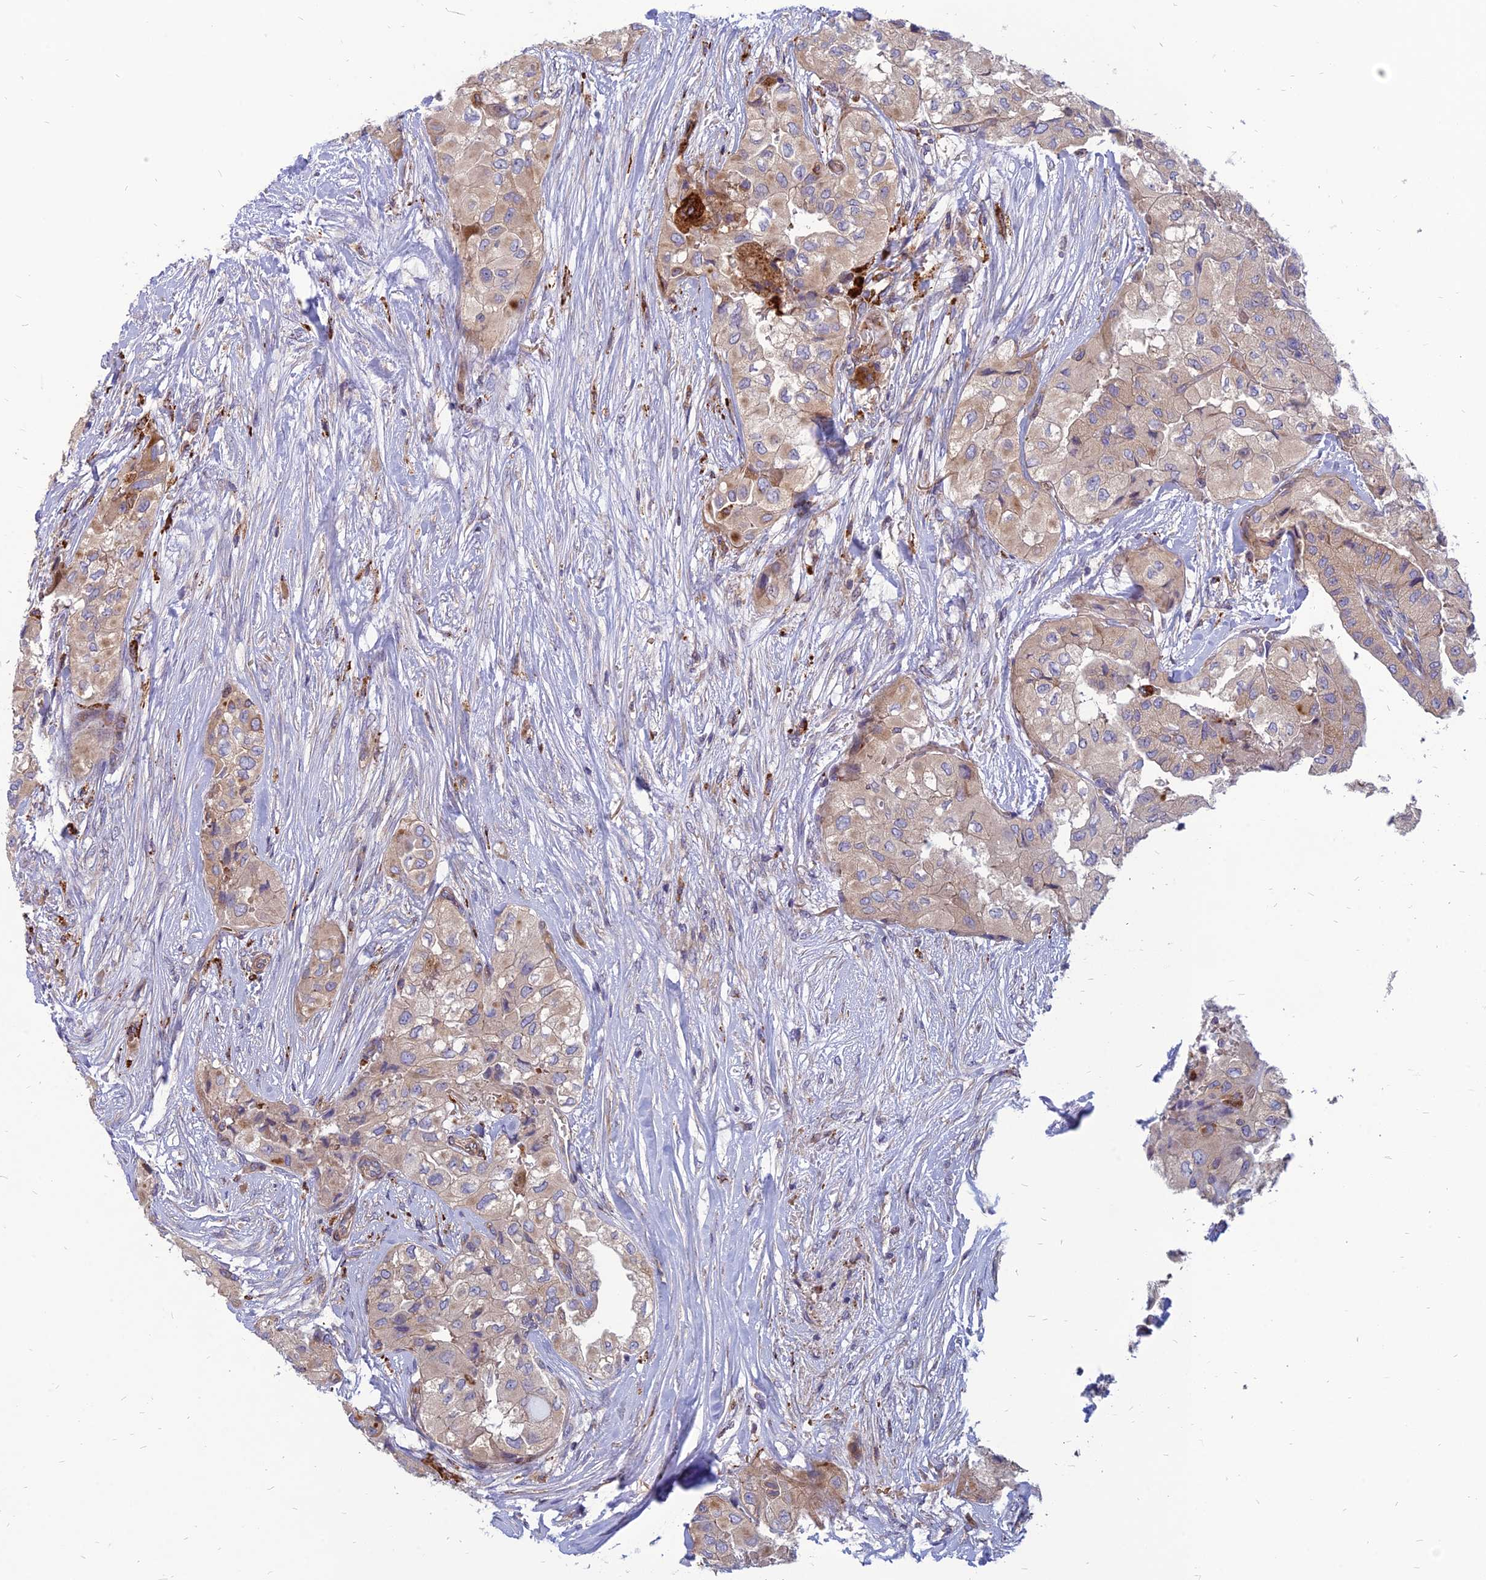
{"staining": {"intensity": "weak", "quantity": "<25%", "location": "cytoplasmic/membranous"}, "tissue": "thyroid cancer", "cell_type": "Tumor cells", "image_type": "cancer", "snomed": [{"axis": "morphology", "description": "Papillary adenocarcinoma, NOS"}, {"axis": "topography", "description": "Thyroid gland"}], "caption": "Immunohistochemical staining of human thyroid papillary adenocarcinoma exhibits no significant staining in tumor cells.", "gene": "PHKA2", "patient": {"sex": "female", "age": 59}}